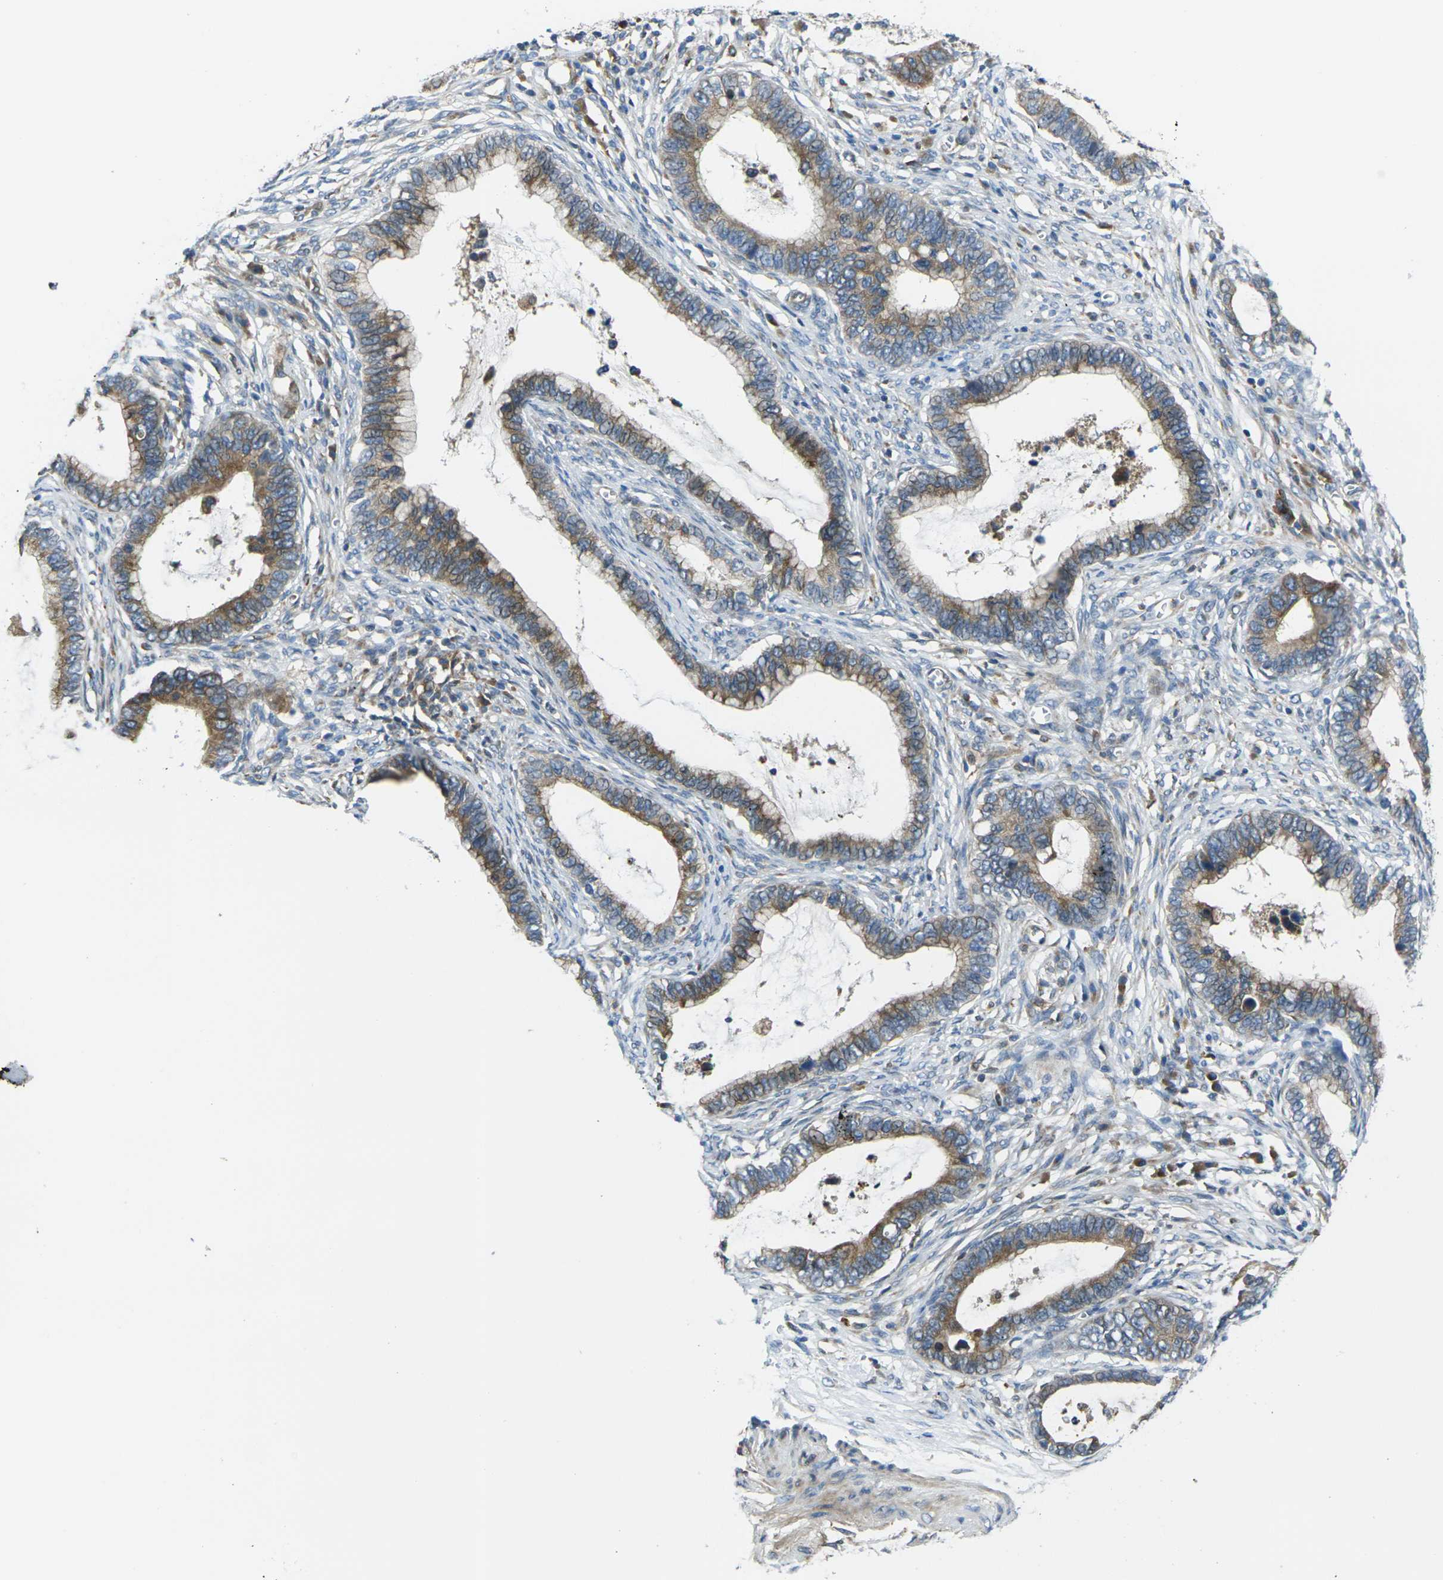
{"staining": {"intensity": "moderate", "quantity": ">75%", "location": "cytoplasmic/membranous"}, "tissue": "cervical cancer", "cell_type": "Tumor cells", "image_type": "cancer", "snomed": [{"axis": "morphology", "description": "Adenocarcinoma, NOS"}, {"axis": "topography", "description": "Cervix"}], "caption": "A photomicrograph of human cervical cancer (adenocarcinoma) stained for a protein shows moderate cytoplasmic/membranous brown staining in tumor cells. (DAB (3,3'-diaminobenzidine) IHC with brightfield microscopy, high magnification).", "gene": "FZD1", "patient": {"sex": "female", "age": 44}}